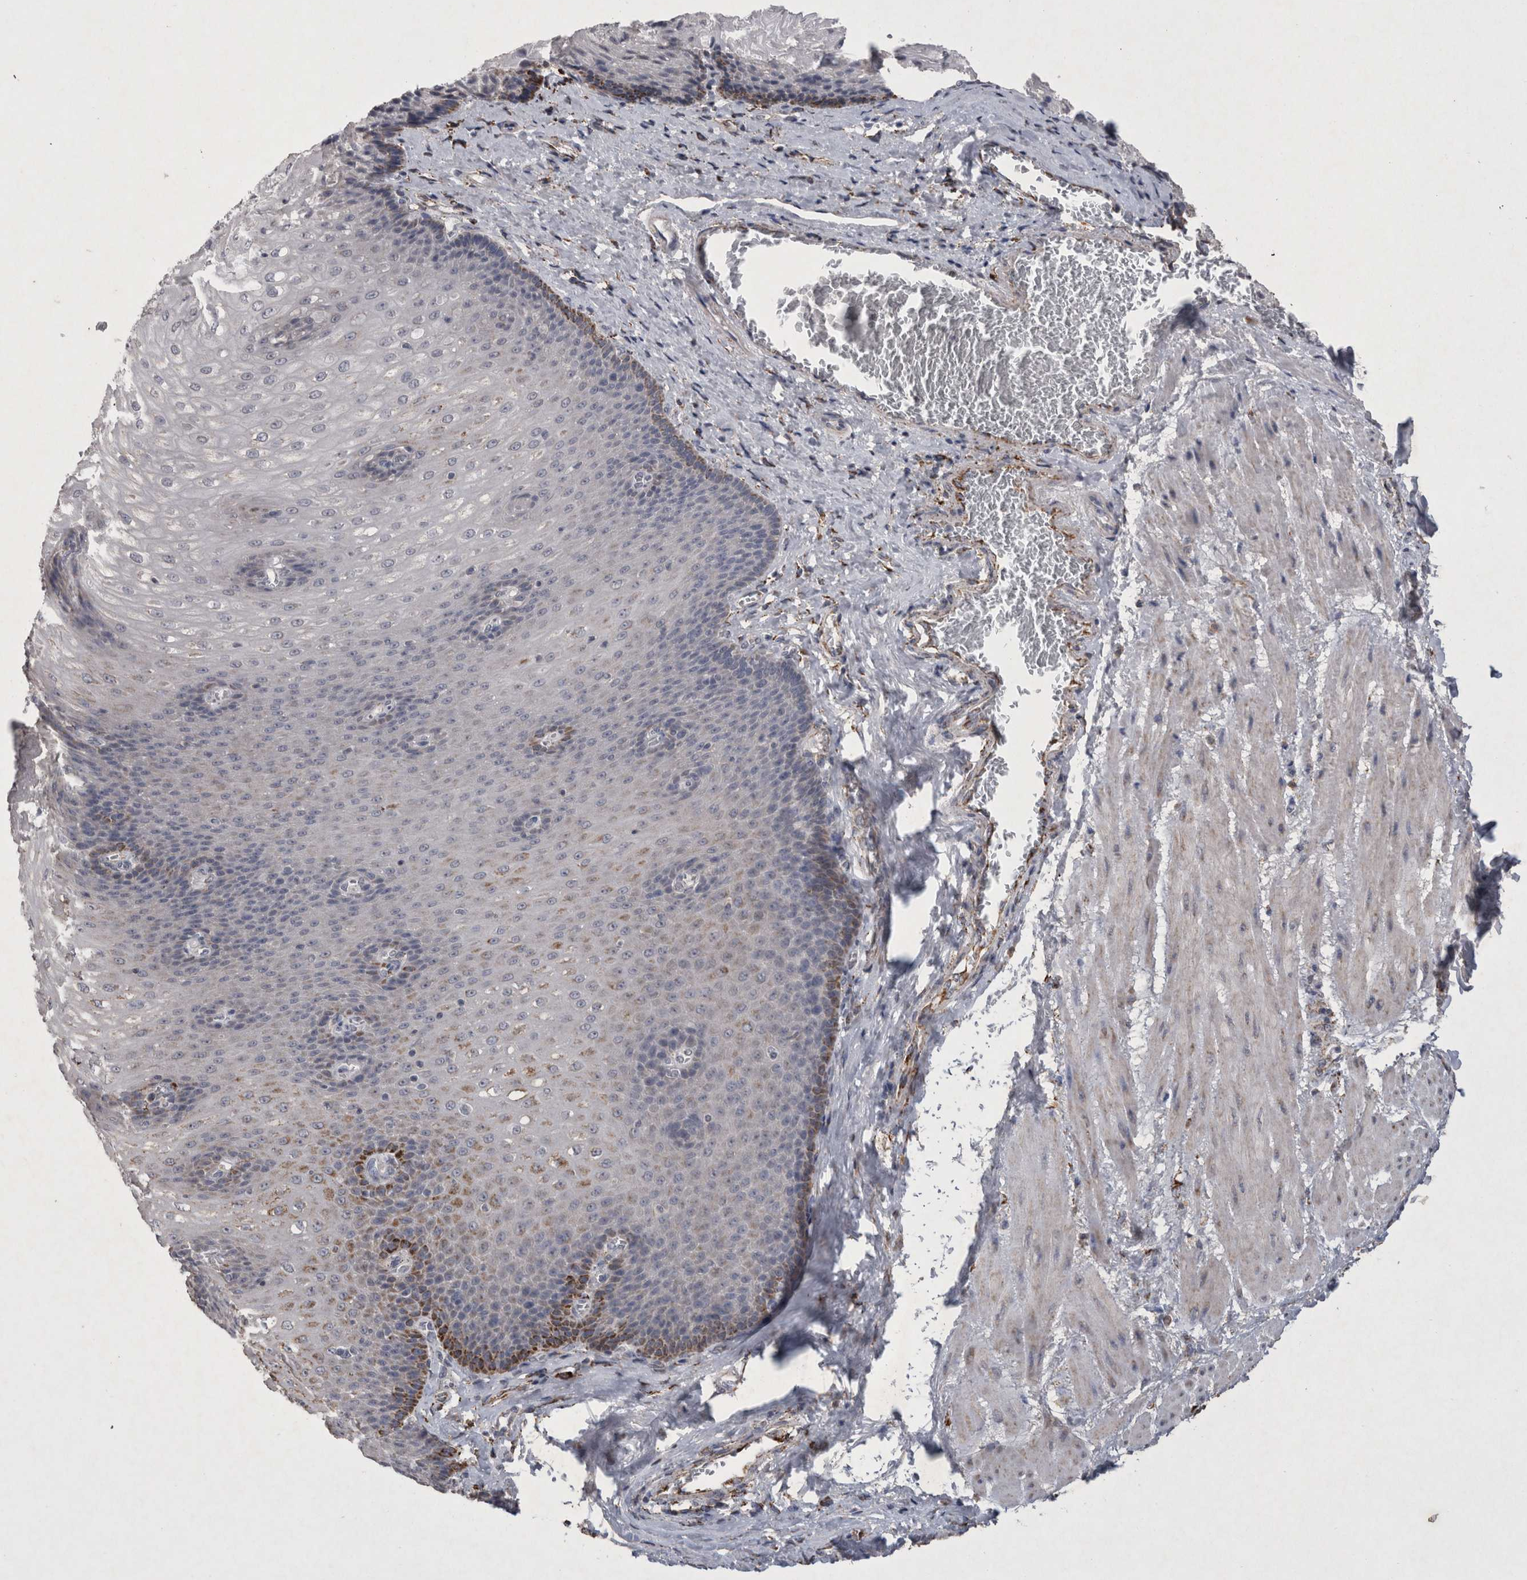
{"staining": {"intensity": "moderate", "quantity": "<25%", "location": "cytoplasmic/membranous"}, "tissue": "esophagus", "cell_type": "Squamous epithelial cells", "image_type": "normal", "snomed": [{"axis": "morphology", "description": "Normal tissue, NOS"}, {"axis": "topography", "description": "Esophagus"}], "caption": "Squamous epithelial cells exhibit moderate cytoplasmic/membranous staining in about <25% of cells in normal esophagus.", "gene": "DKK3", "patient": {"sex": "male", "age": 48}}